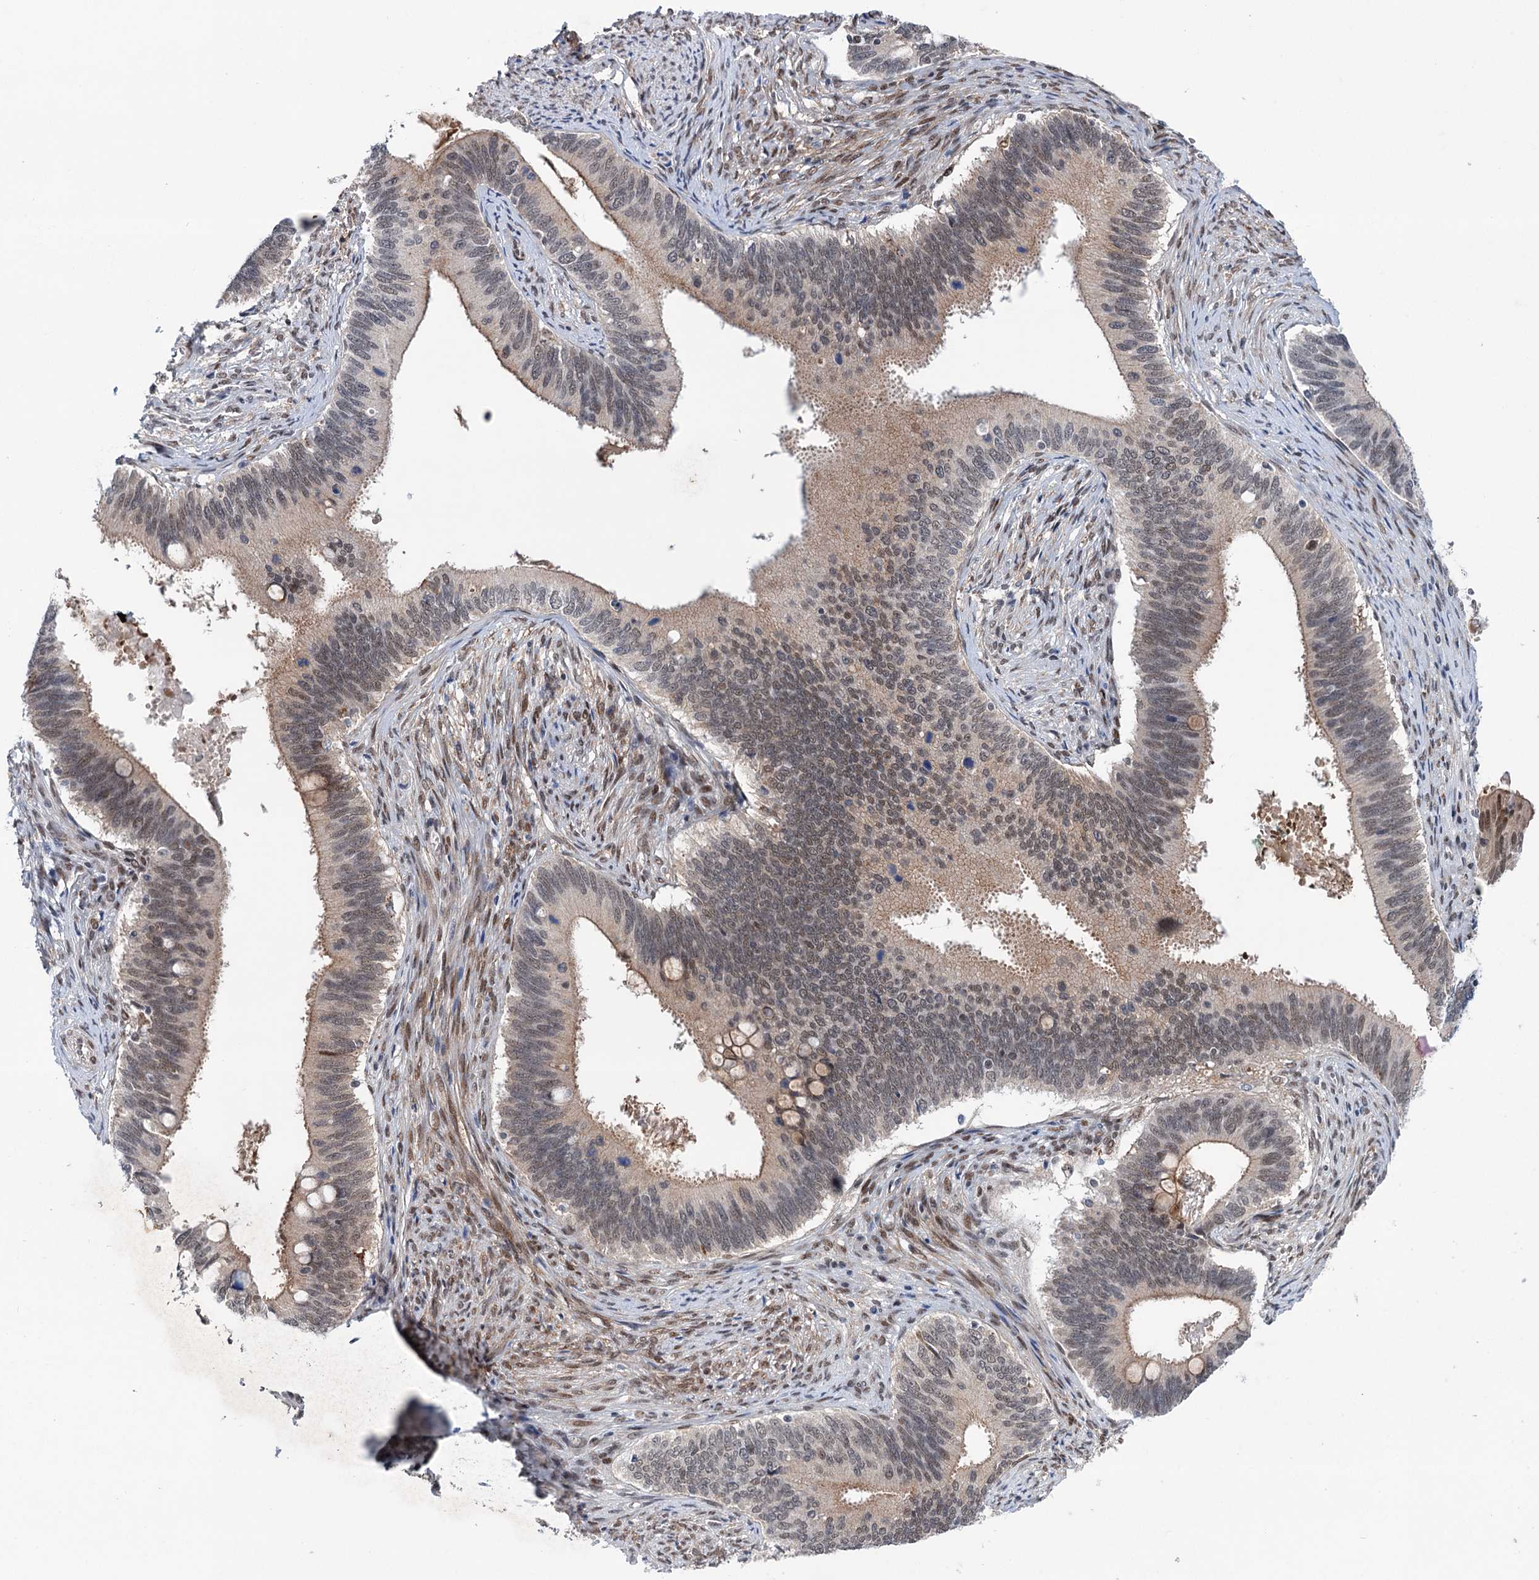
{"staining": {"intensity": "weak", "quantity": "<25%", "location": "cytoplasmic/membranous,nuclear"}, "tissue": "cervical cancer", "cell_type": "Tumor cells", "image_type": "cancer", "snomed": [{"axis": "morphology", "description": "Adenocarcinoma, NOS"}, {"axis": "topography", "description": "Cervix"}], "caption": "A high-resolution micrograph shows IHC staining of adenocarcinoma (cervical), which exhibits no significant positivity in tumor cells. (Immunohistochemistry (ihc), brightfield microscopy, high magnification).", "gene": "FAM53A", "patient": {"sex": "female", "age": 42}}